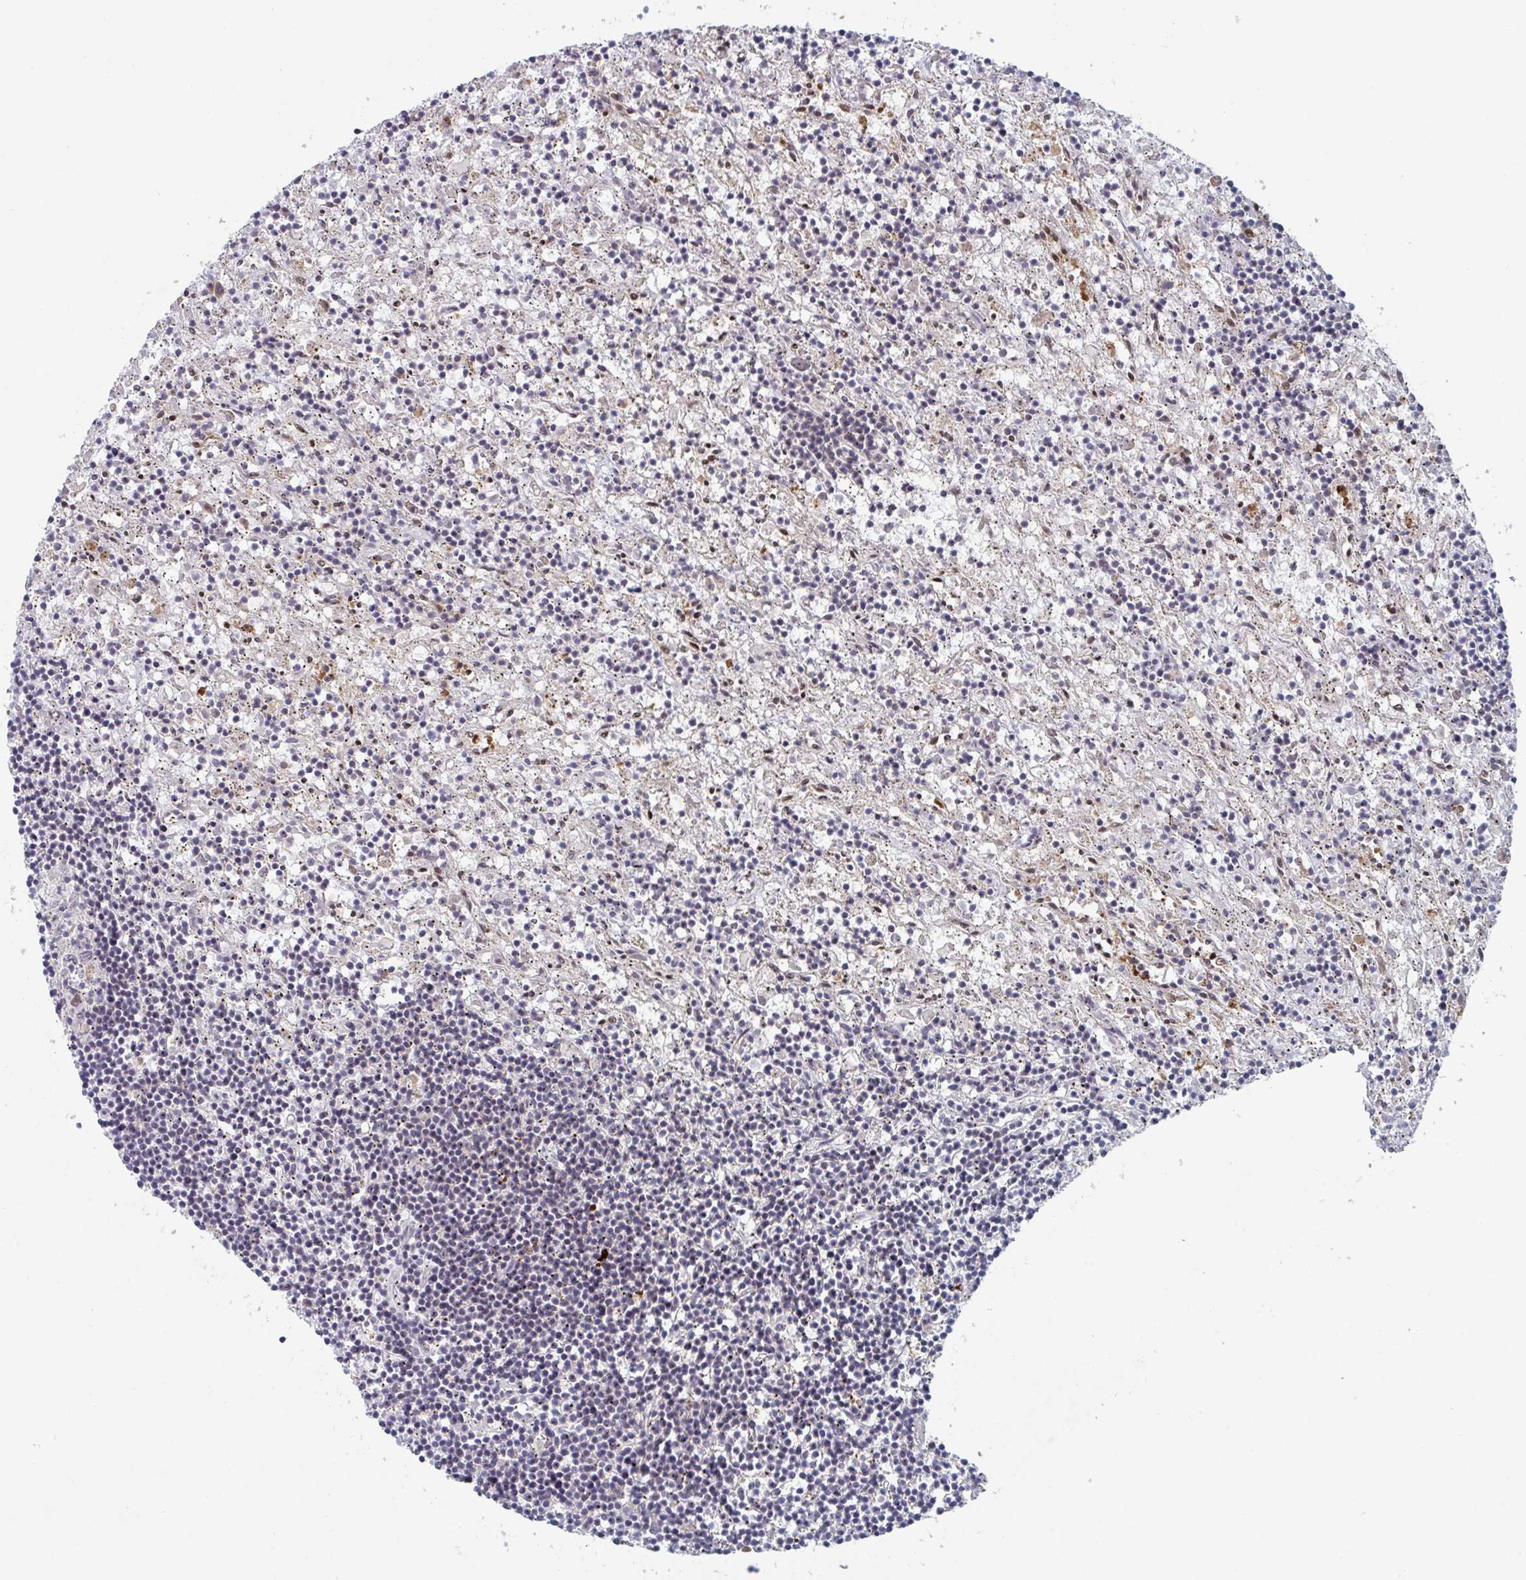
{"staining": {"intensity": "negative", "quantity": "none", "location": "none"}, "tissue": "lymphoma", "cell_type": "Tumor cells", "image_type": "cancer", "snomed": [{"axis": "morphology", "description": "Malignant lymphoma, non-Hodgkin's type, Low grade"}, {"axis": "topography", "description": "Spleen"}], "caption": "Immunohistochemistry of lymphoma reveals no positivity in tumor cells.", "gene": "RNF212", "patient": {"sex": "male", "age": 76}}